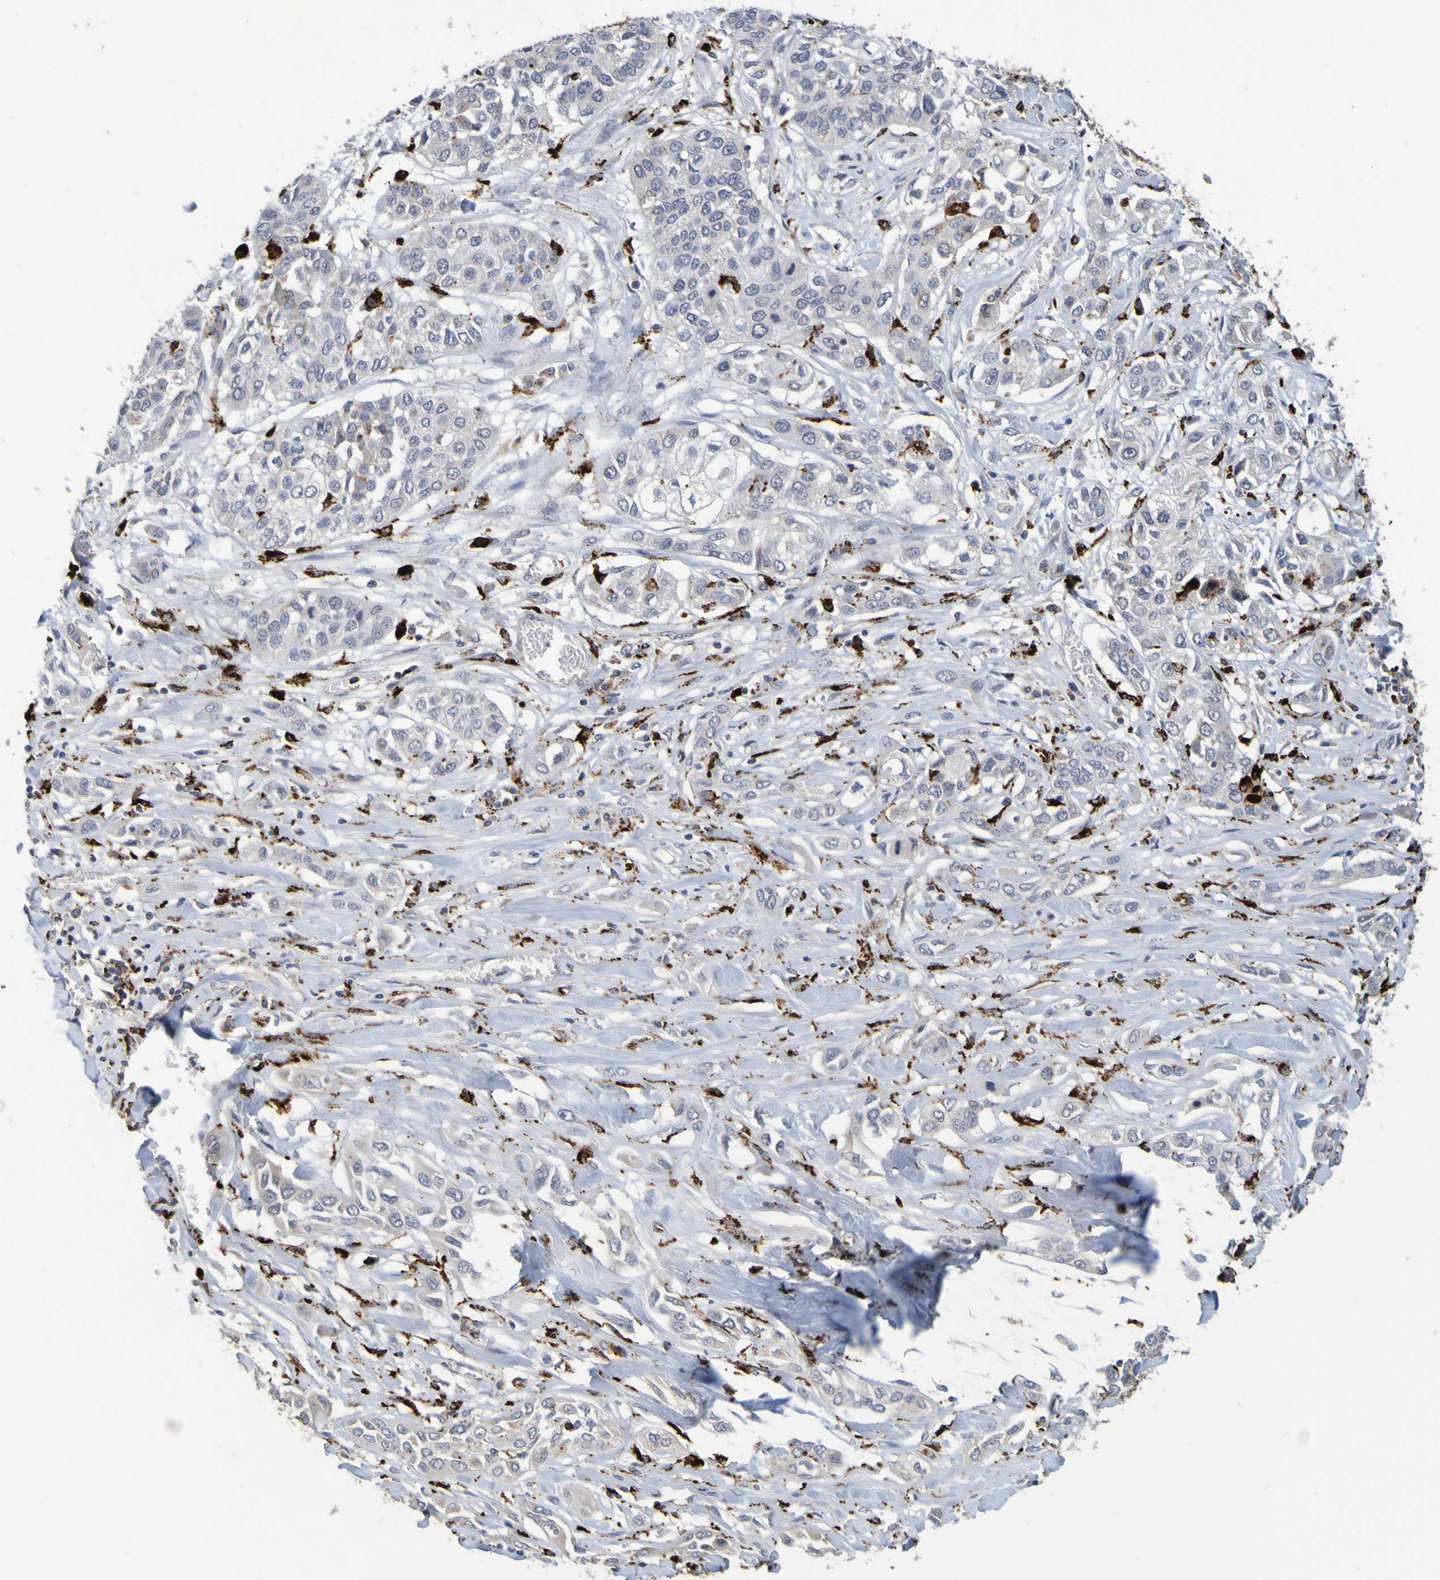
{"staining": {"intensity": "negative", "quantity": "none", "location": "none"}, "tissue": "lung cancer", "cell_type": "Tumor cells", "image_type": "cancer", "snomed": [{"axis": "morphology", "description": "Squamous cell carcinoma, NOS"}, {"axis": "topography", "description": "Lung"}], "caption": "High magnification brightfield microscopy of squamous cell carcinoma (lung) stained with DAB (3,3'-diaminobenzidine) (brown) and counterstained with hematoxylin (blue): tumor cells show no significant staining.", "gene": "TPH1", "patient": {"sex": "male", "age": 71}}